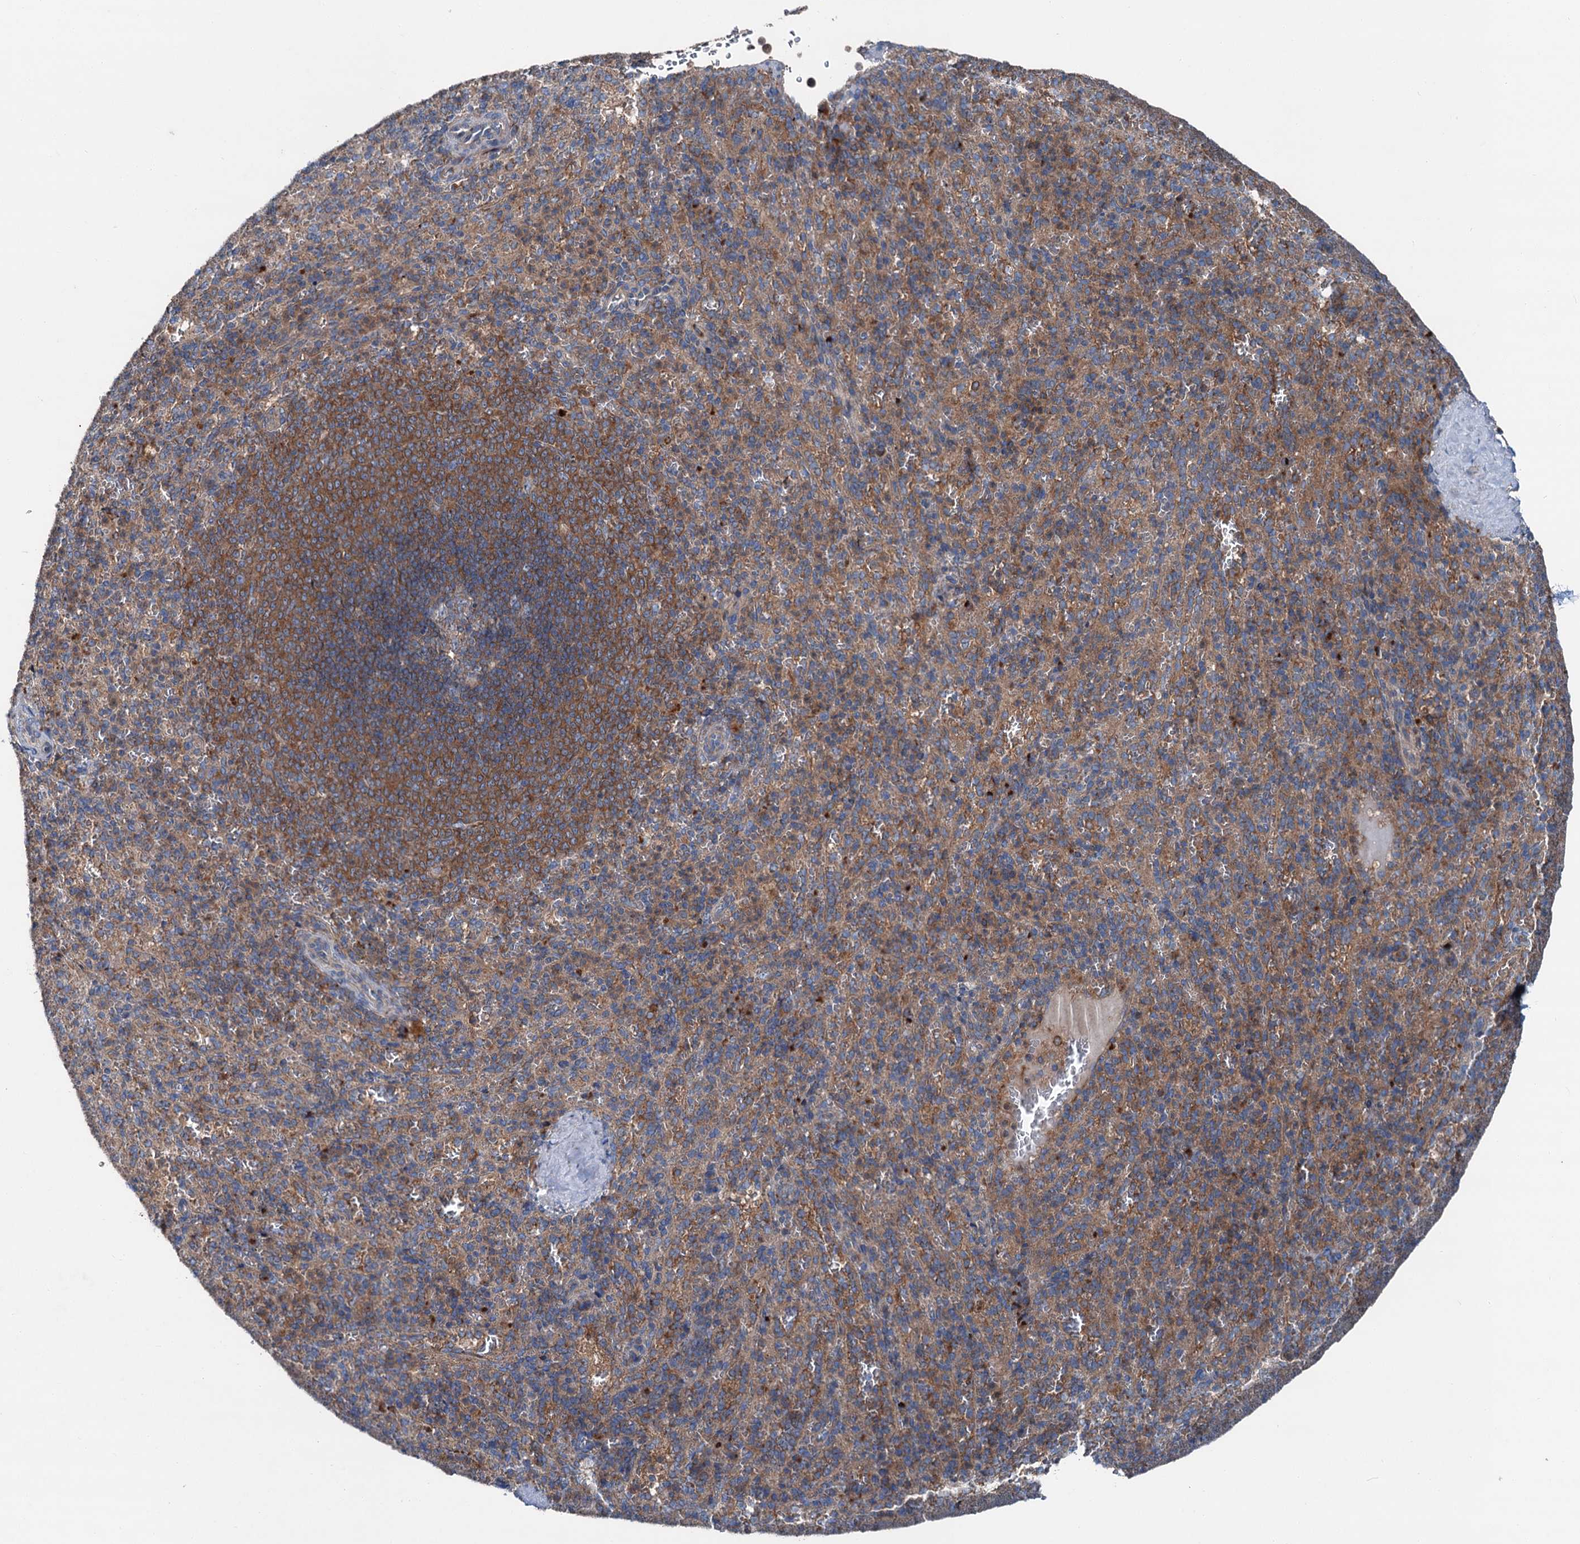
{"staining": {"intensity": "moderate", "quantity": "25%-75%", "location": "cytoplasmic/membranous"}, "tissue": "spleen", "cell_type": "Cells in red pulp", "image_type": "normal", "snomed": [{"axis": "morphology", "description": "Normal tissue, NOS"}, {"axis": "topography", "description": "Spleen"}], "caption": "A brown stain labels moderate cytoplasmic/membranous positivity of a protein in cells in red pulp of benign human spleen.", "gene": "RUFY1", "patient": {"sex": "female", "age": 21}}